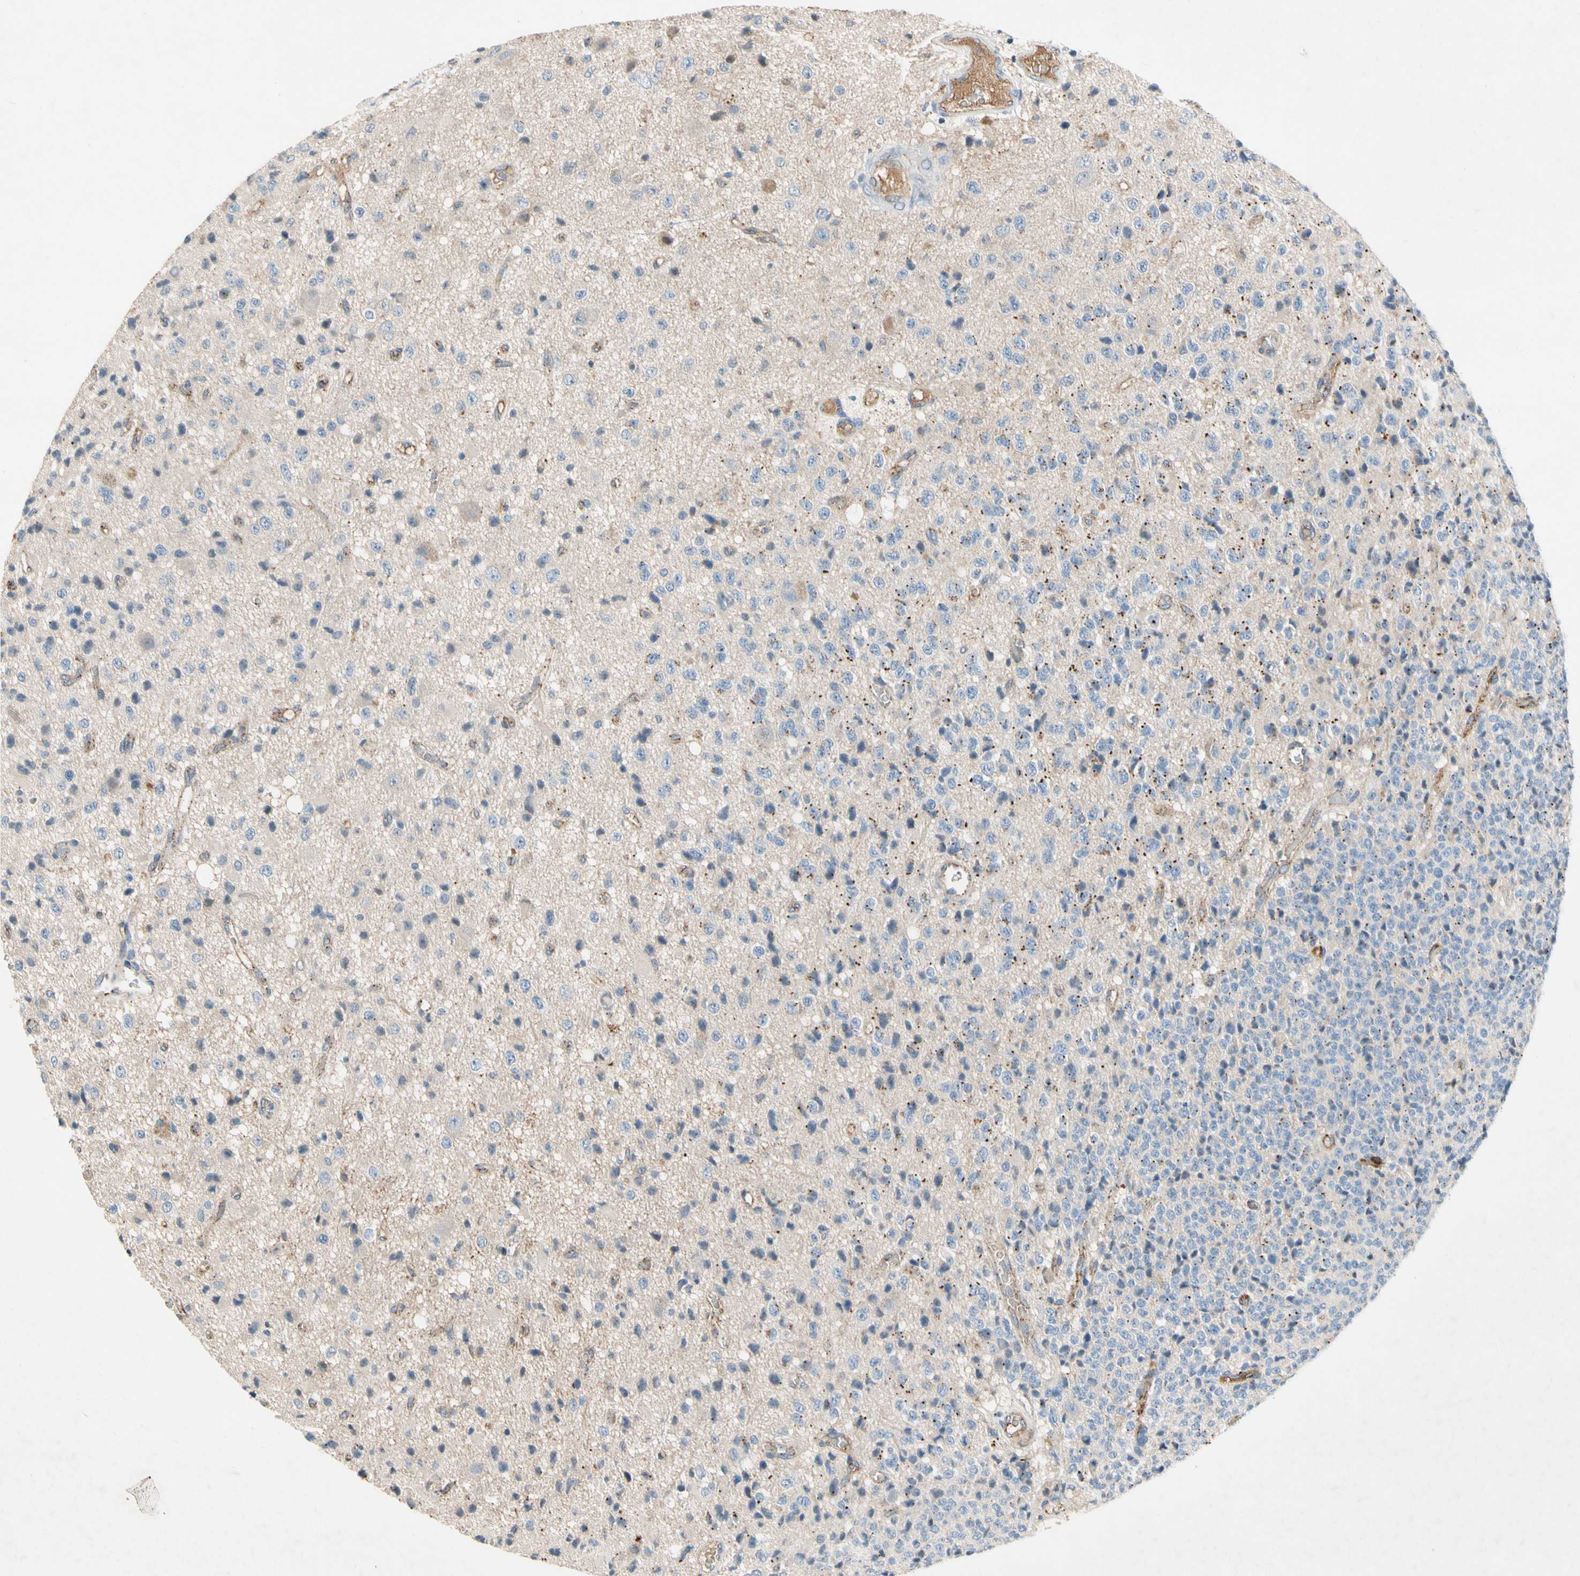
{"staining": {"intensity": "strong", "quantity": "<25%", "location": "cytoplasmic/membranous"}, "tissue": "glioma", "cell_type": "Tumor cells", "image_type": "cancer", "snomed": [{"axis": "morphology", "description": "Glioma, malignant, High grade"}, {"axis": "topography", "description": "pancreas cauda"}], "caption": "IHC micrograph of malignant high-grade glioma stained for a protein (brown), which demonstrates medium levels of strong cytoplasmic/membranous positivity in about <25% of tumor cells.", "gene": "NDFIP2", "patient": {"sex": "male", "age": 60}}